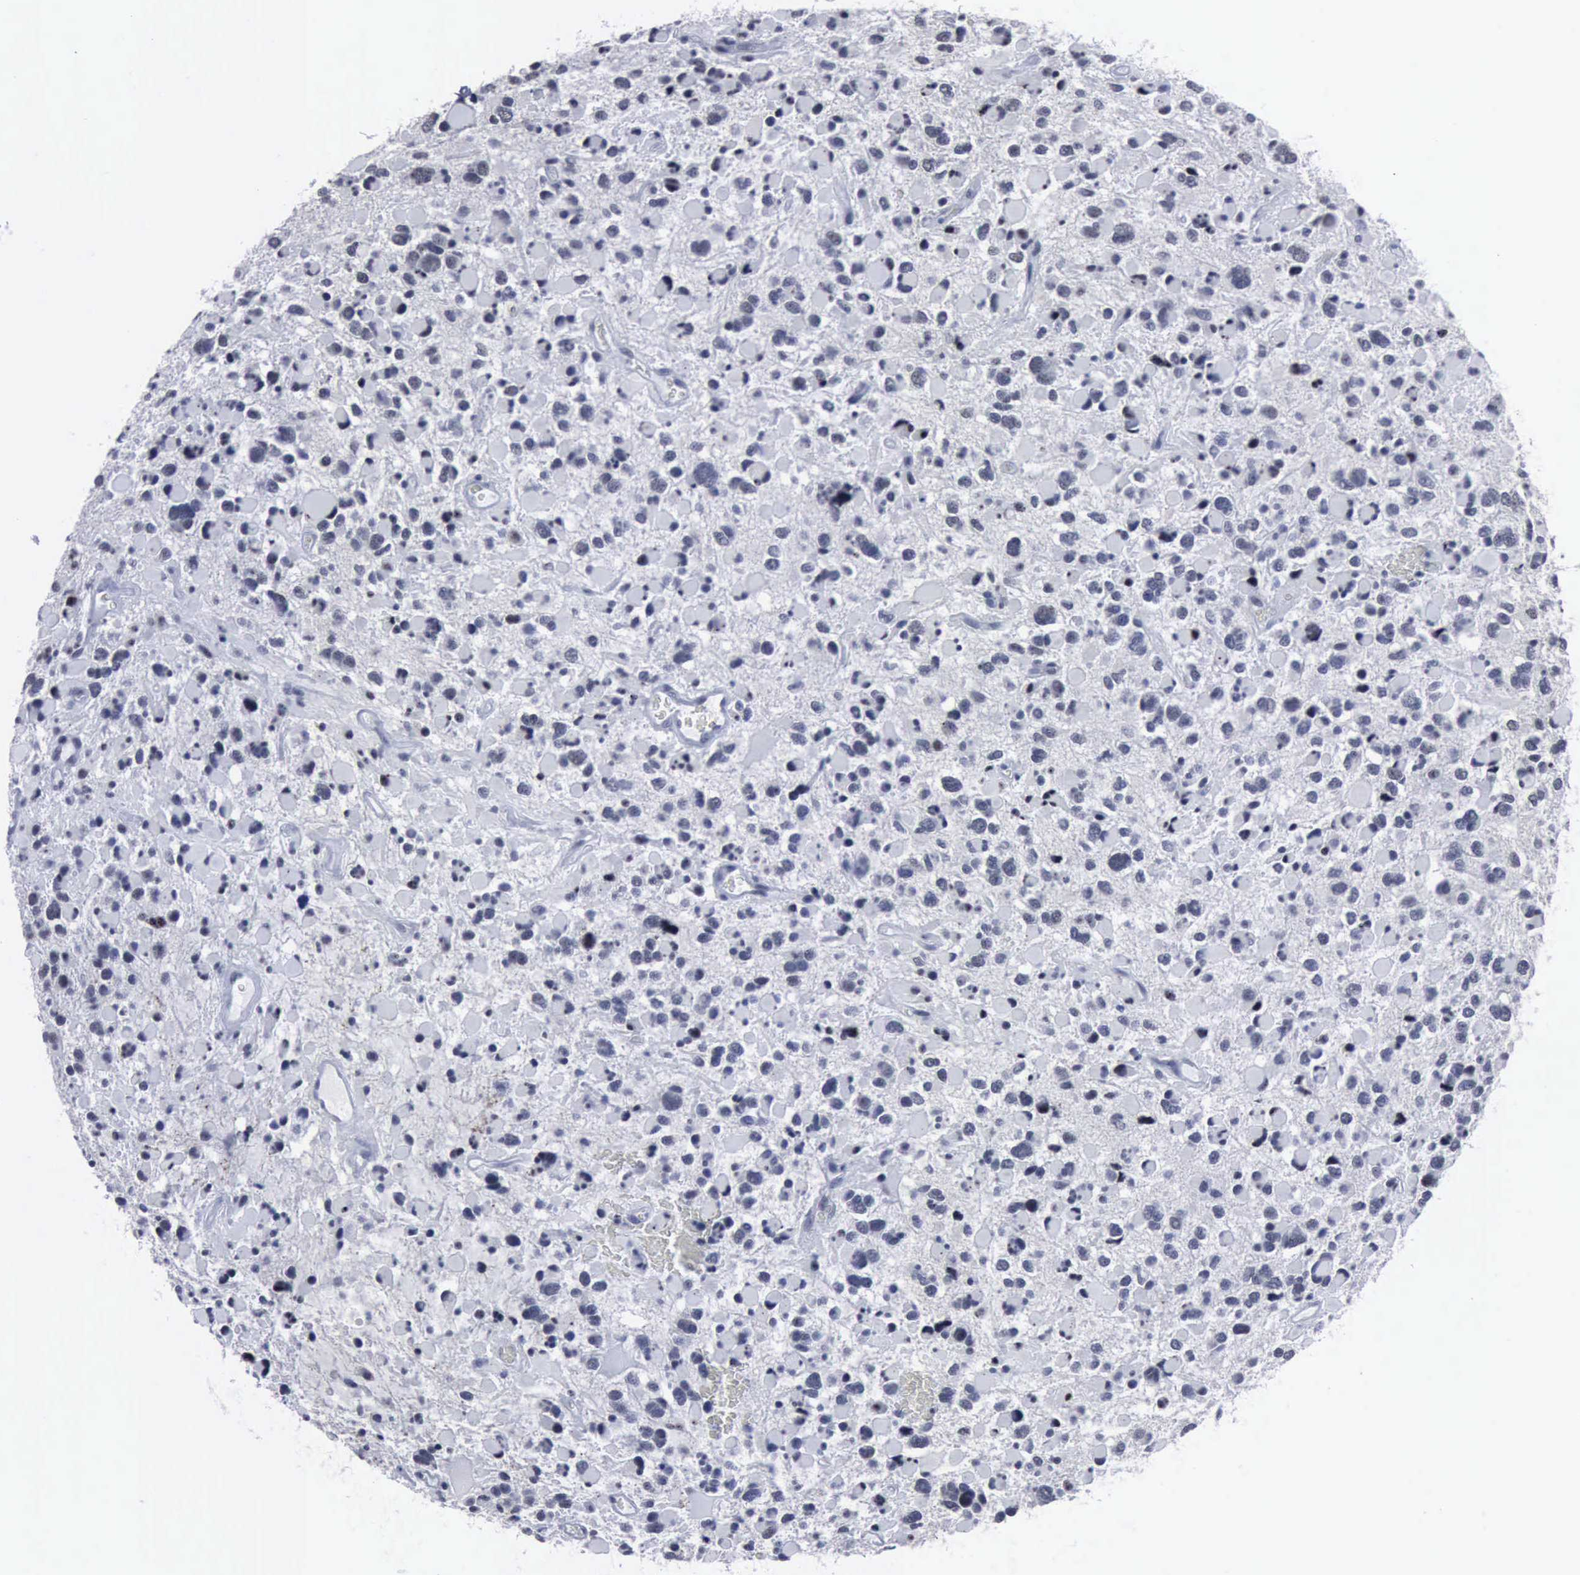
{"staining": {"intensity": "negative", "quantity": "none", "location": "none"}, "tissue": "glioma", "cell_type": "Tumor cells", "image_type": "cancer", "snomed": [{"axis": "morphology", "description": "Glioma, malignant, High grade"}, {"axis": "topography", "description": "Brain"}], "caption": "IHC photomicrograph of human malignant glioma (high-grade) stained for a protein (brown), which exhibits no positivity in tumor cells.", "gene": "BRD1", "patient": {"sex": "female", "age": 37}}